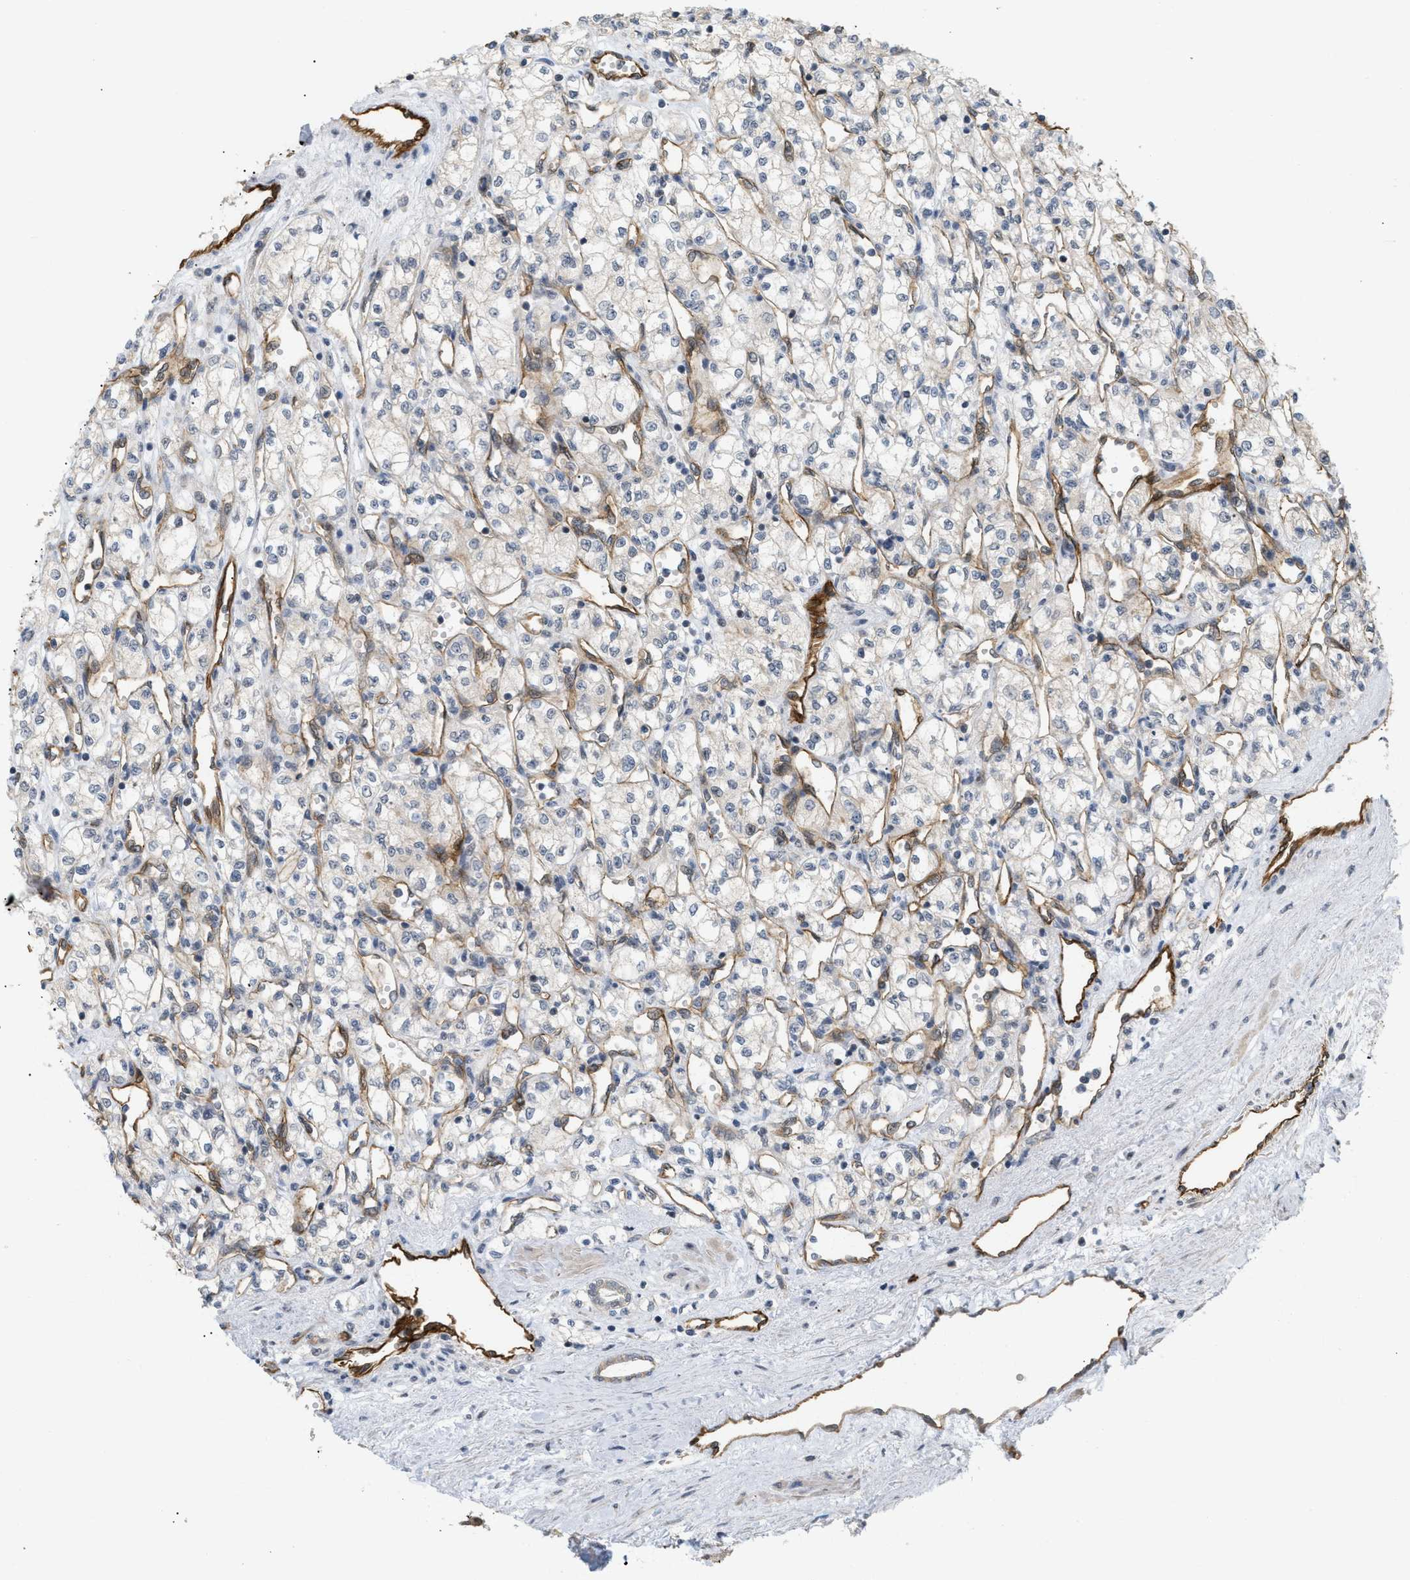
{"staining": {"intensity": "weak", "quantity": "25%-75%", "location": "cytoplasmic/membranous"}, "tissue": "renal cancer", "cell_type": "Tumor cells", "image_type": "cancer", "snomed": [{"axis": "morphology", "description": "Adenocarcinoma, NOS"}, {"axis": "topography", "description": "Kidney"}], "caption": "Human renal cancer stained with a brown dye displays weak cytoplasmic/membranous positive expression in approximately 25%-75% of tumor cells.", "gene": "PALMD", "patient": {"sex": "male", "age": 59}}